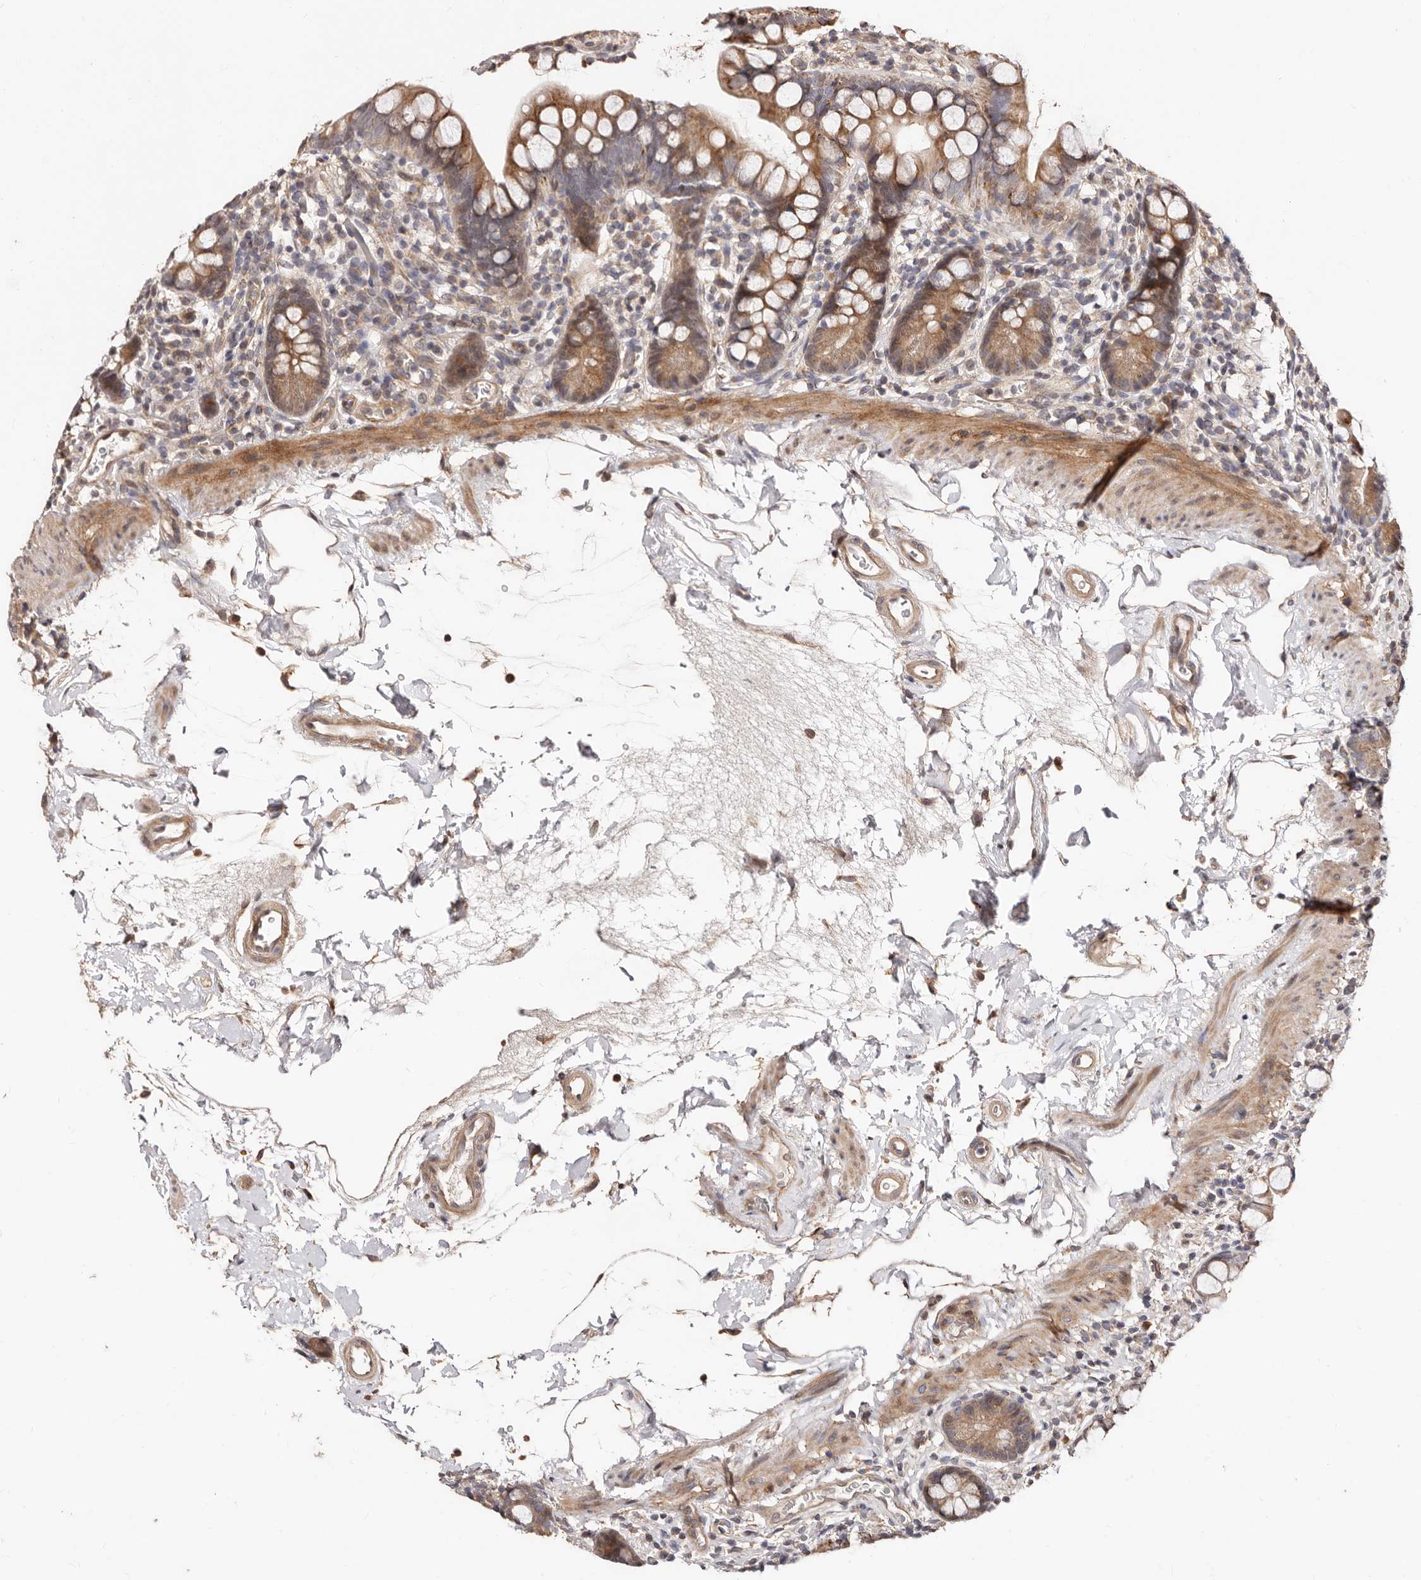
{"staining": {"intensity": "moderate", "quantity": "25%-75%", "location": "cytoplasmic/membranous"}, "tissue": "small intestine", "cell_type": "Glandular cells", "image_type": "normal", "snomed": [{"axis": "morphology", "description": "Normal tissue, NOS"}, {"axis": "topography", "description": "Small intestine"}], "caption": "Immunohistochemistry (DAB) staining of unremarkable small intestine exhibits moderate cytoplasmic/membranous protein staining in approximately 25%-75% of glandular cells.", "gene": "APOL6", "patient": {"sex": "female", "age": 84}}